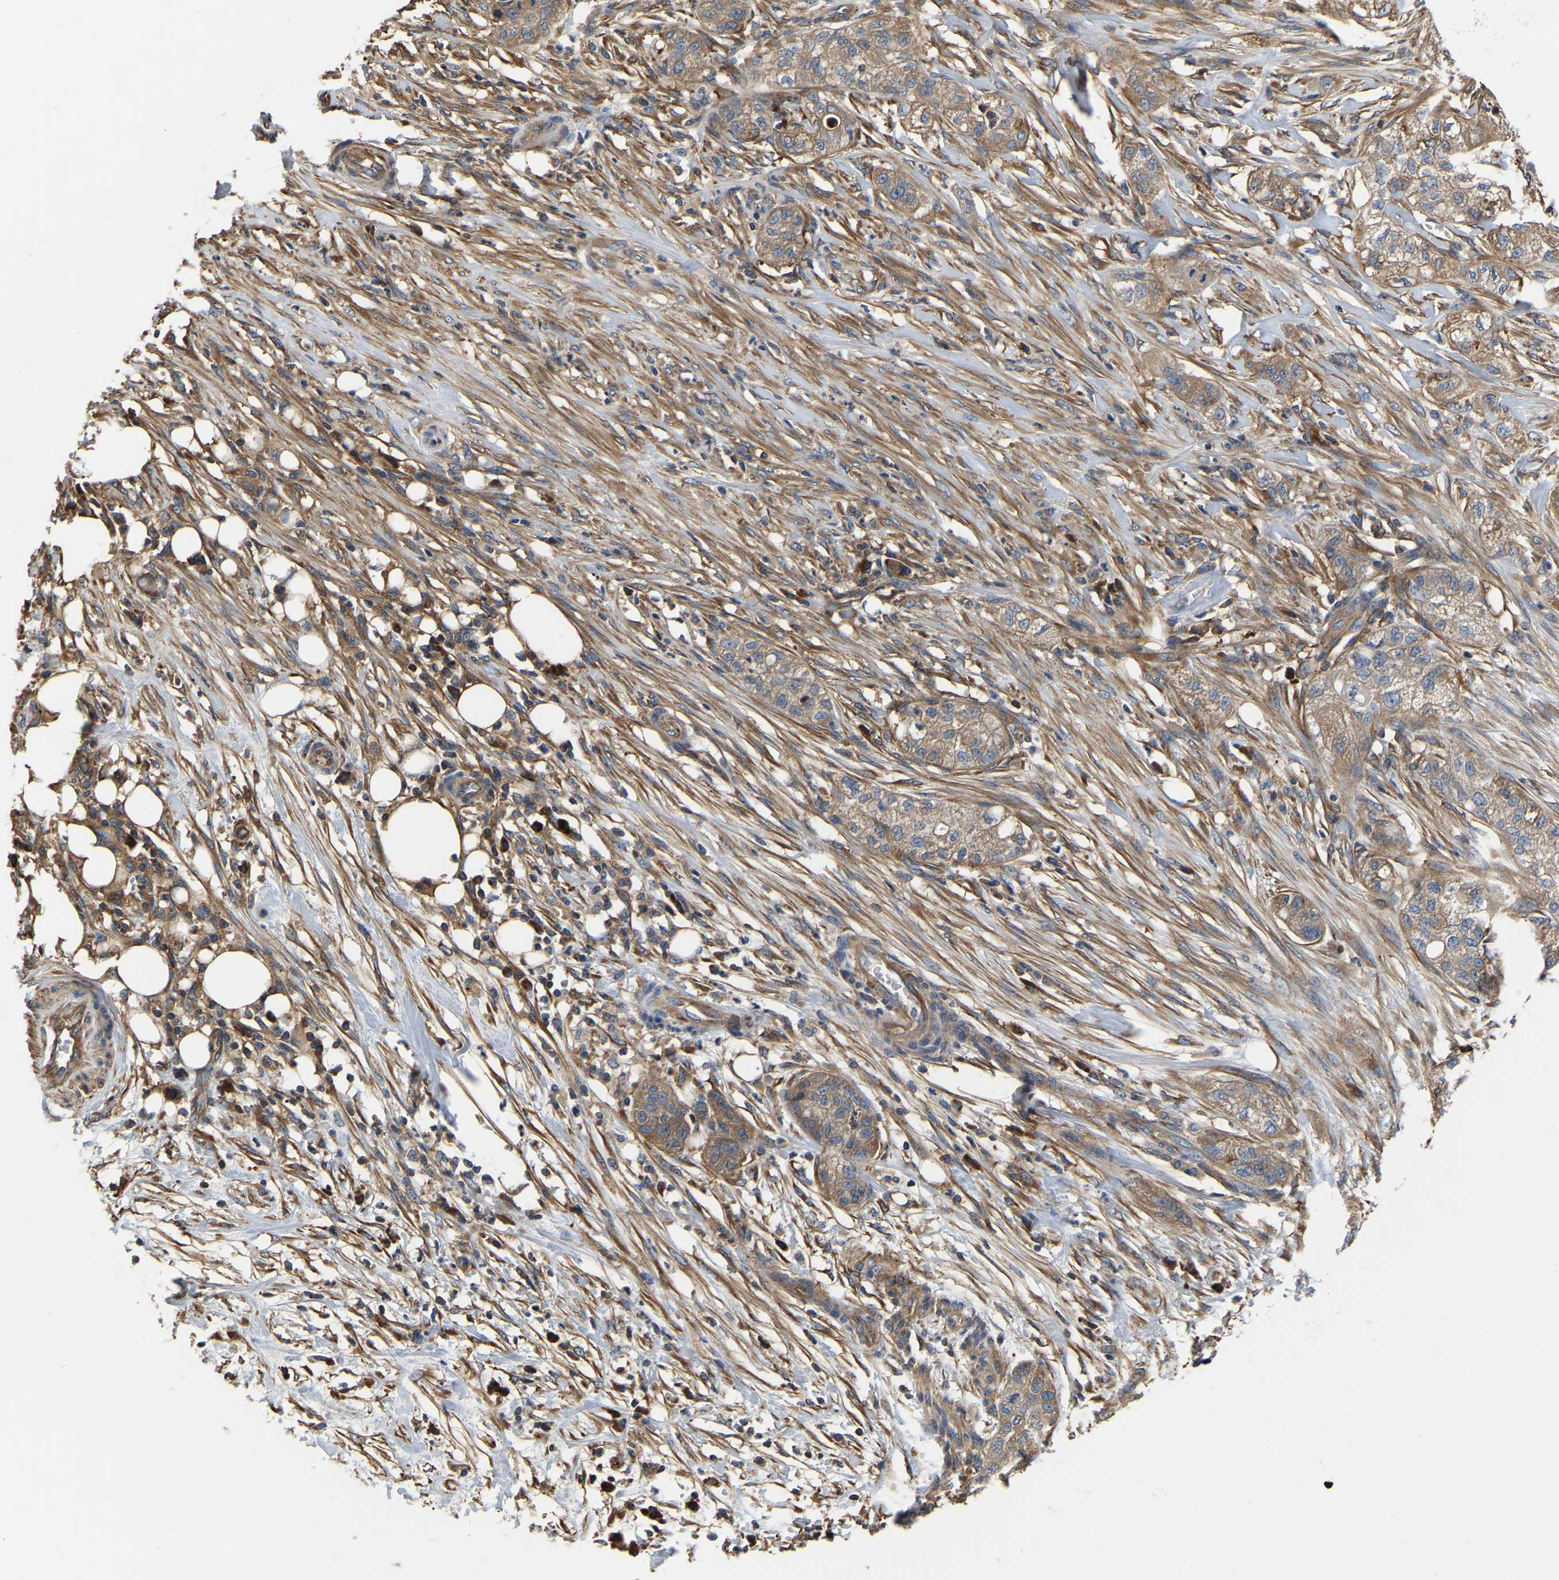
{"staining": {"intensity": "moderate", "quantity": ">75%", "location": "cytoplasmic/membranous"}, "tissue": "pancreatic cancer", "cell_type": "Tumor cells", "image_type": "cancer", "snomed": [{"axis": "morphology", "description": "Adenocarcinoma, NOS"}, {"axis": "topography", "description": "Pancreas"}], "caption": "High-magnification brightfield microscopy of pancreatic cancer (adenocarcinoma) stained with DAB (3,3'-diaminobenzidine) (brown) and counterstained with hematoxylin (blue). tumor cells exhibit moderate cytoplasmic/membranous staining is identified in approximately>75% of cells. The staining was performed using DAB, with brown indicating positive protein expression. Nuclei are stained blue with hematoxylin.", "gene": "GARS1", "patient": {"sex": "female", "age": 78}}